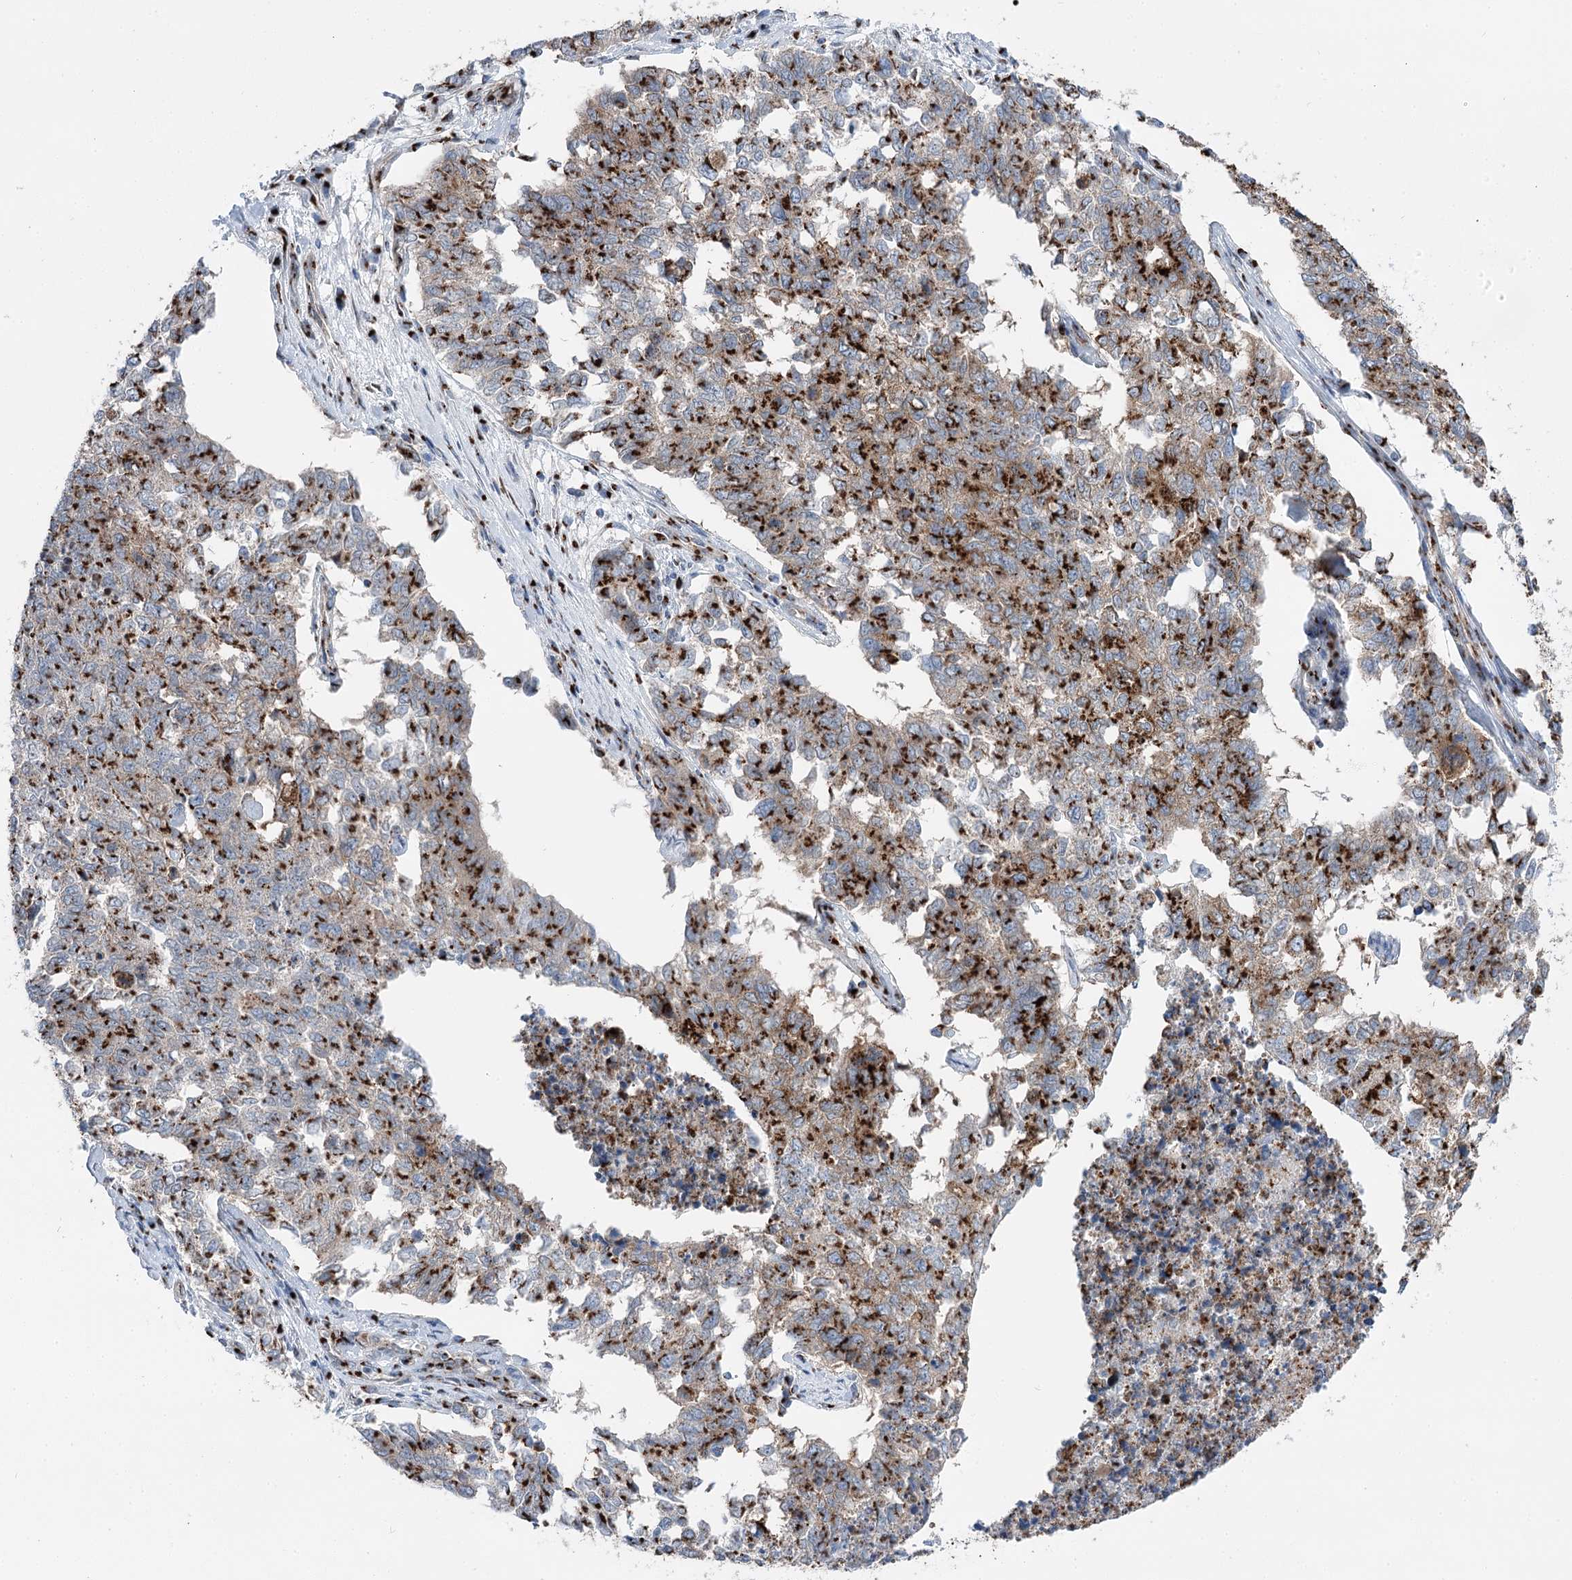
{"staining": {"intensity": "strong", "quantity": ">75%", "location": "cytoplasmic/membranous"}, "tissue": "cervical cancer", "cell_type": "Tumor cells", "image_type": "cancer", "snomed": [{"axis": "morphology", "description": "Squamous cell carcinoma, NOS"}, {"axis": "topography", "description": "Cervix"}], "caption": "High-power microscopy captured an IHC image of cervical squamous cell carcinoma, revealing strong cytoplasmic/membranous positivity in approximately >75% of tumor cells.", "gene": "TMEM165", "patient": {"sex": "female", "age": 63}}